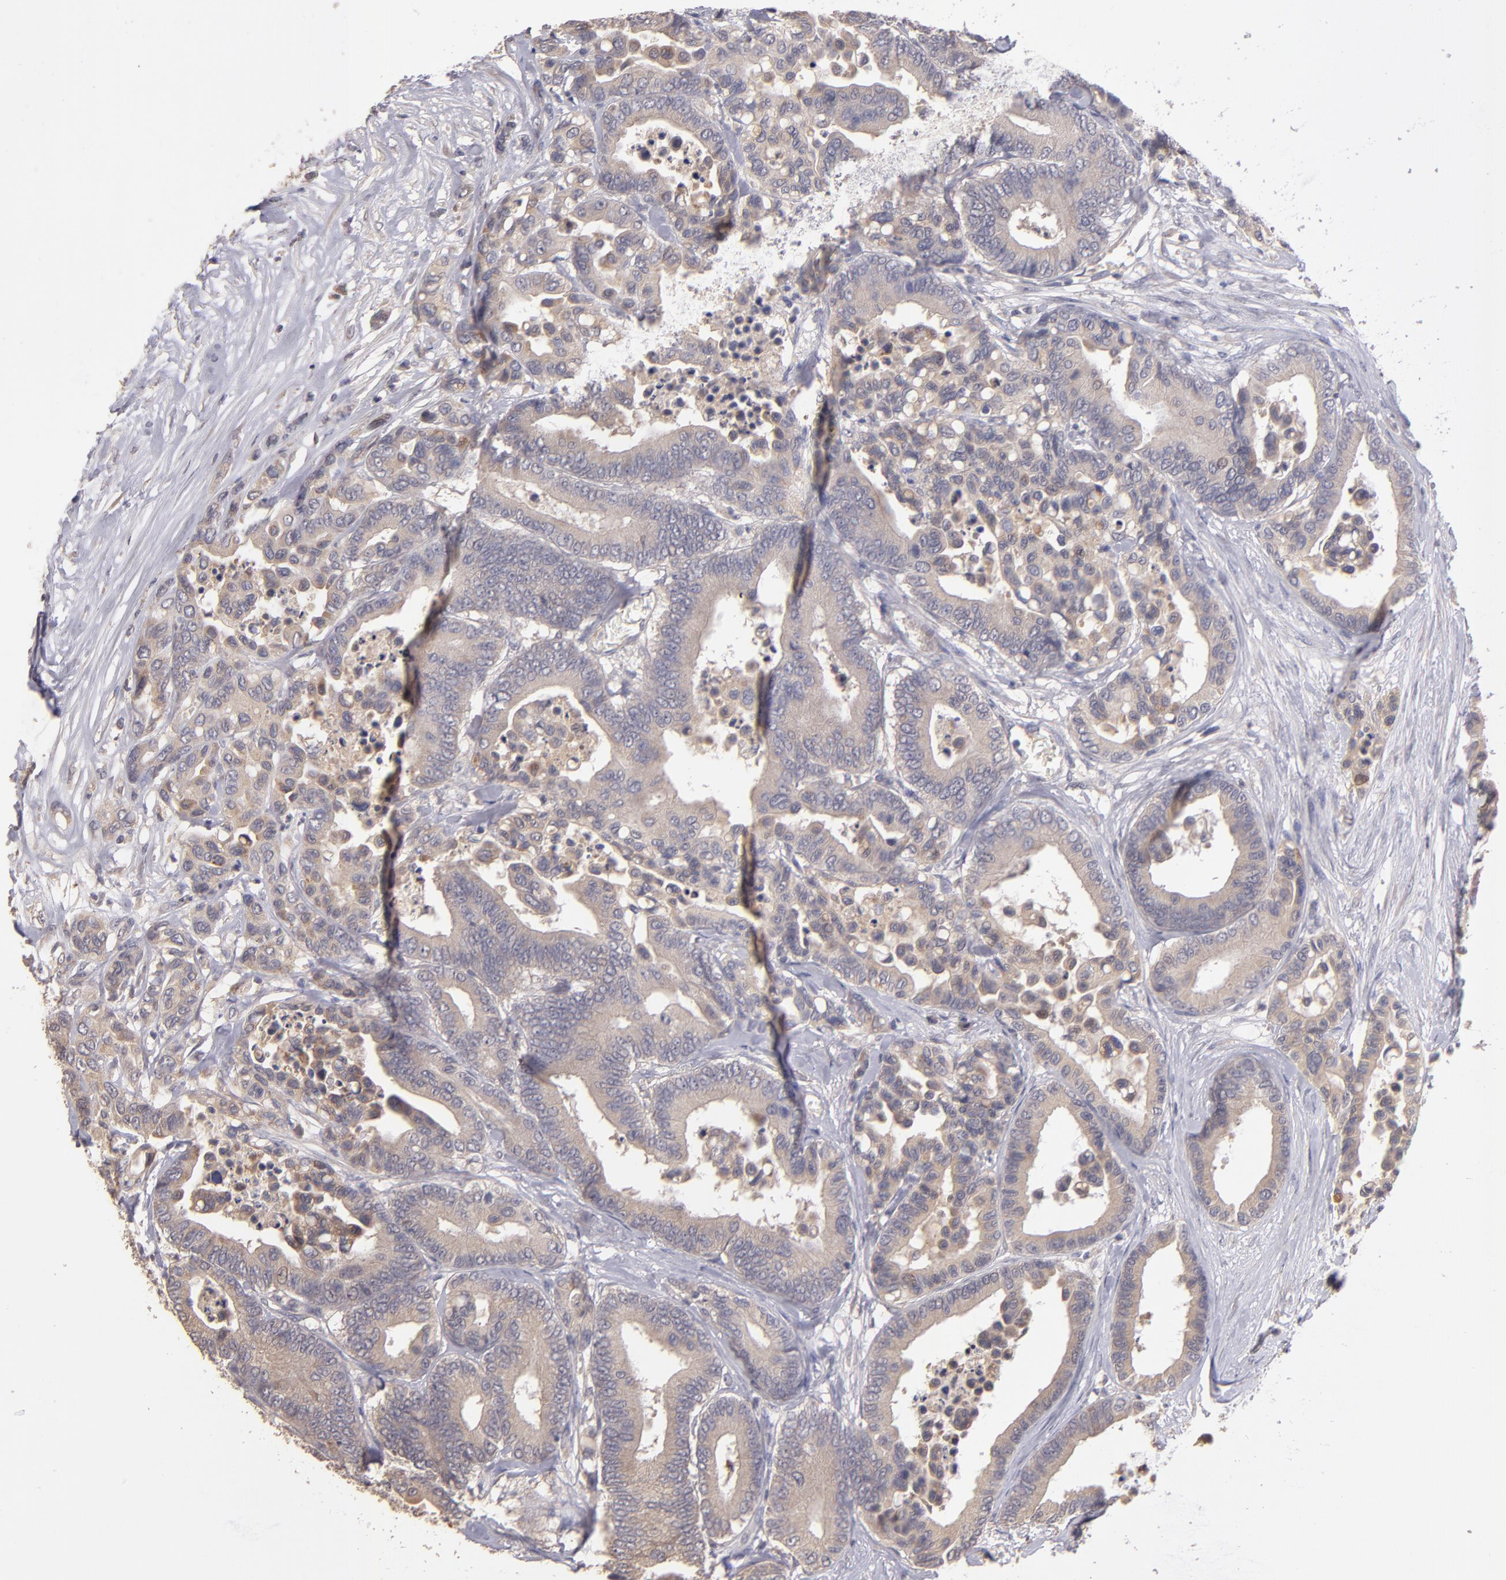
{"staining": {"intensity": "weak", "quantity": ">75%", "location": "cytoplasmic/membranous"}, "tissue": "colorectal cancer", "cell_type": "Tumor cells", "image_type": "cancer", "snomed": [{"axis": "morphology", "description": "Adenocarcinoma, NOS"}, {"axis": "topography", "description": "Colon"}], "caption": "This histopathology image shows IHC staining of human colorectal adenocarcinoma, with low weak cytoplasmic/membranous positivity in about >75% of tumor cells.", "gene": "GNAZ", "patient": {"sex": "male", "age": 82}}